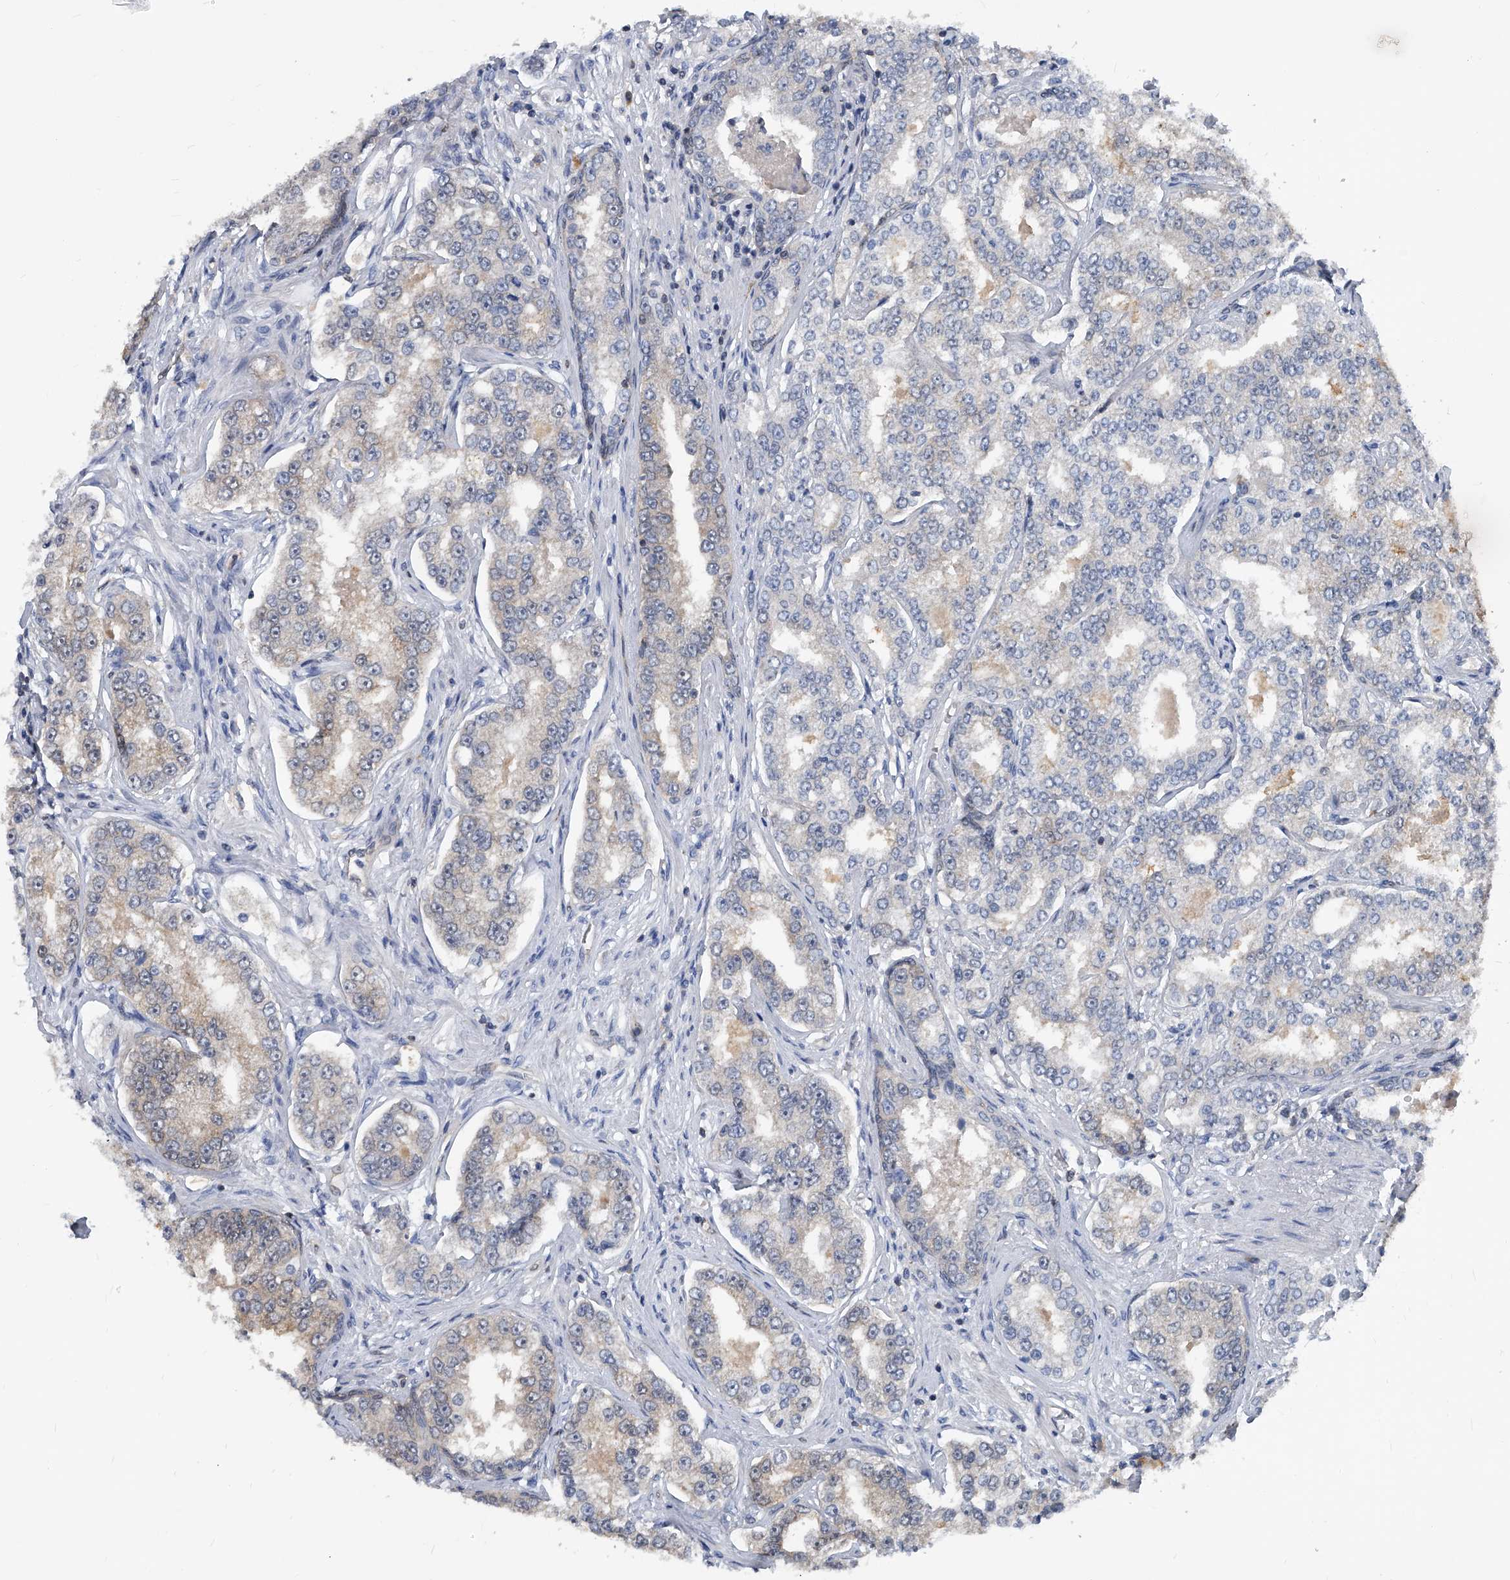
{"staining": {"intensity": "negative", "quantity": "none", "location": "none"}, "tissue": "prostate cancer", "cell_type": "Tumor cells", "image_type": "cancer", "snomed": [{"axis": "morphology", "description": "Normal tissue, NOS"}, {"axis": "morphology", "description": "Adenocarcinoma, High grade"}, {"axis": "topography", "description": "Prostate"}], "caption": "Tumor cells show no significant expression in prostate adenocarcinoma (high-grade).", "gene": "MAP2K6", "patient": {"sex": "male", "age": 83}}